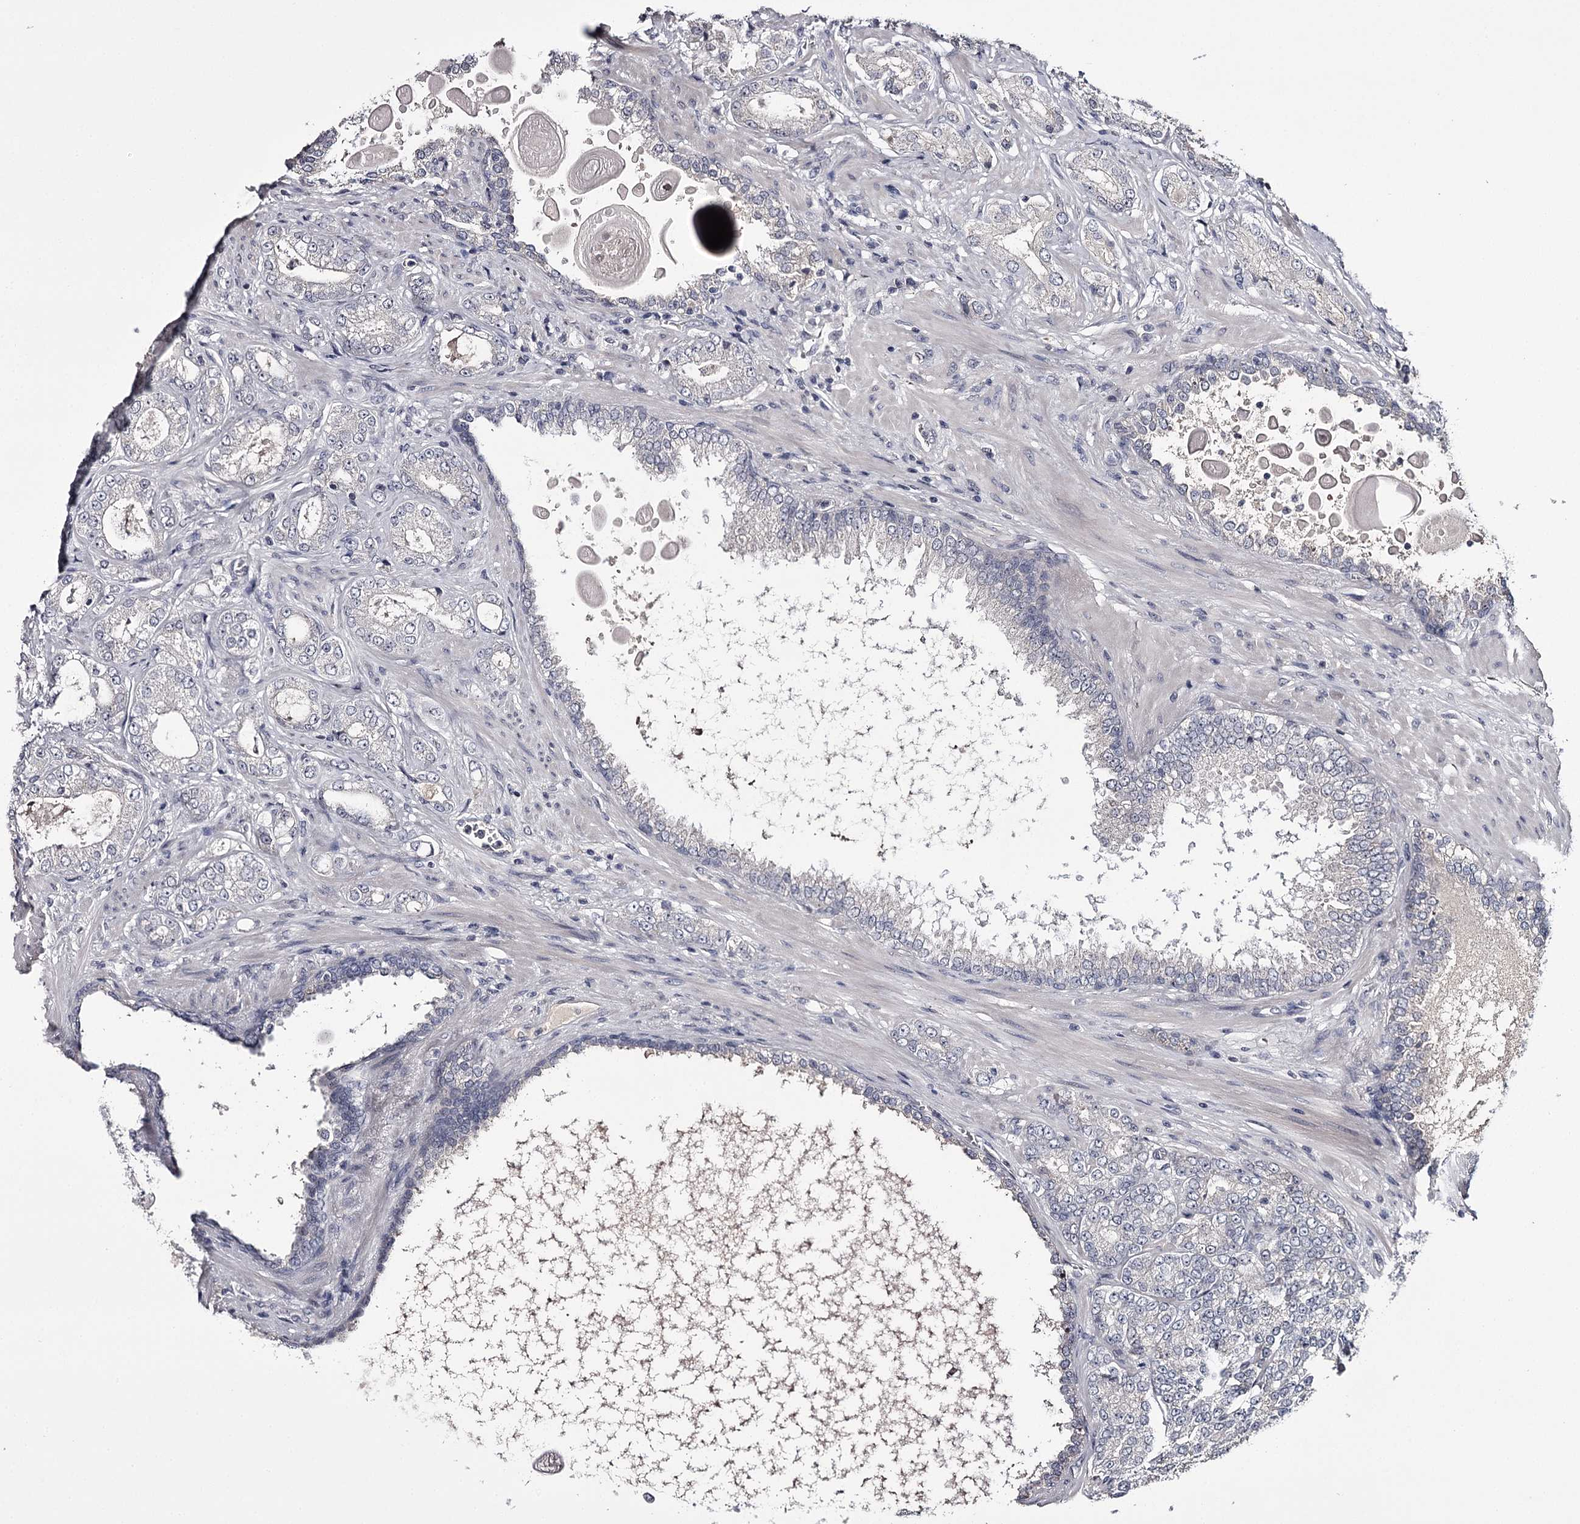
{"staining": {"intensity": "negative", "quantity": "none", "location": "none"}, "tissue": "prostate cancer", "cell_type": "Tumor cells", "image_type": "cancer", "snomed": [{"axis": "morphology", "description": "Normal tissue, NOS"}, {"axis": "morphology", "description": "Adenocarcinoma, High grade"}, {"axis": "topography", "description": "Prostate"}], "caption": "Immunohistochemical staining of human prostate high-grade adenocarcinoma demonstrates no significant expression in tumor cells.", "gene": "PRM2", "patient": {"sex": "male", "age": 83}}